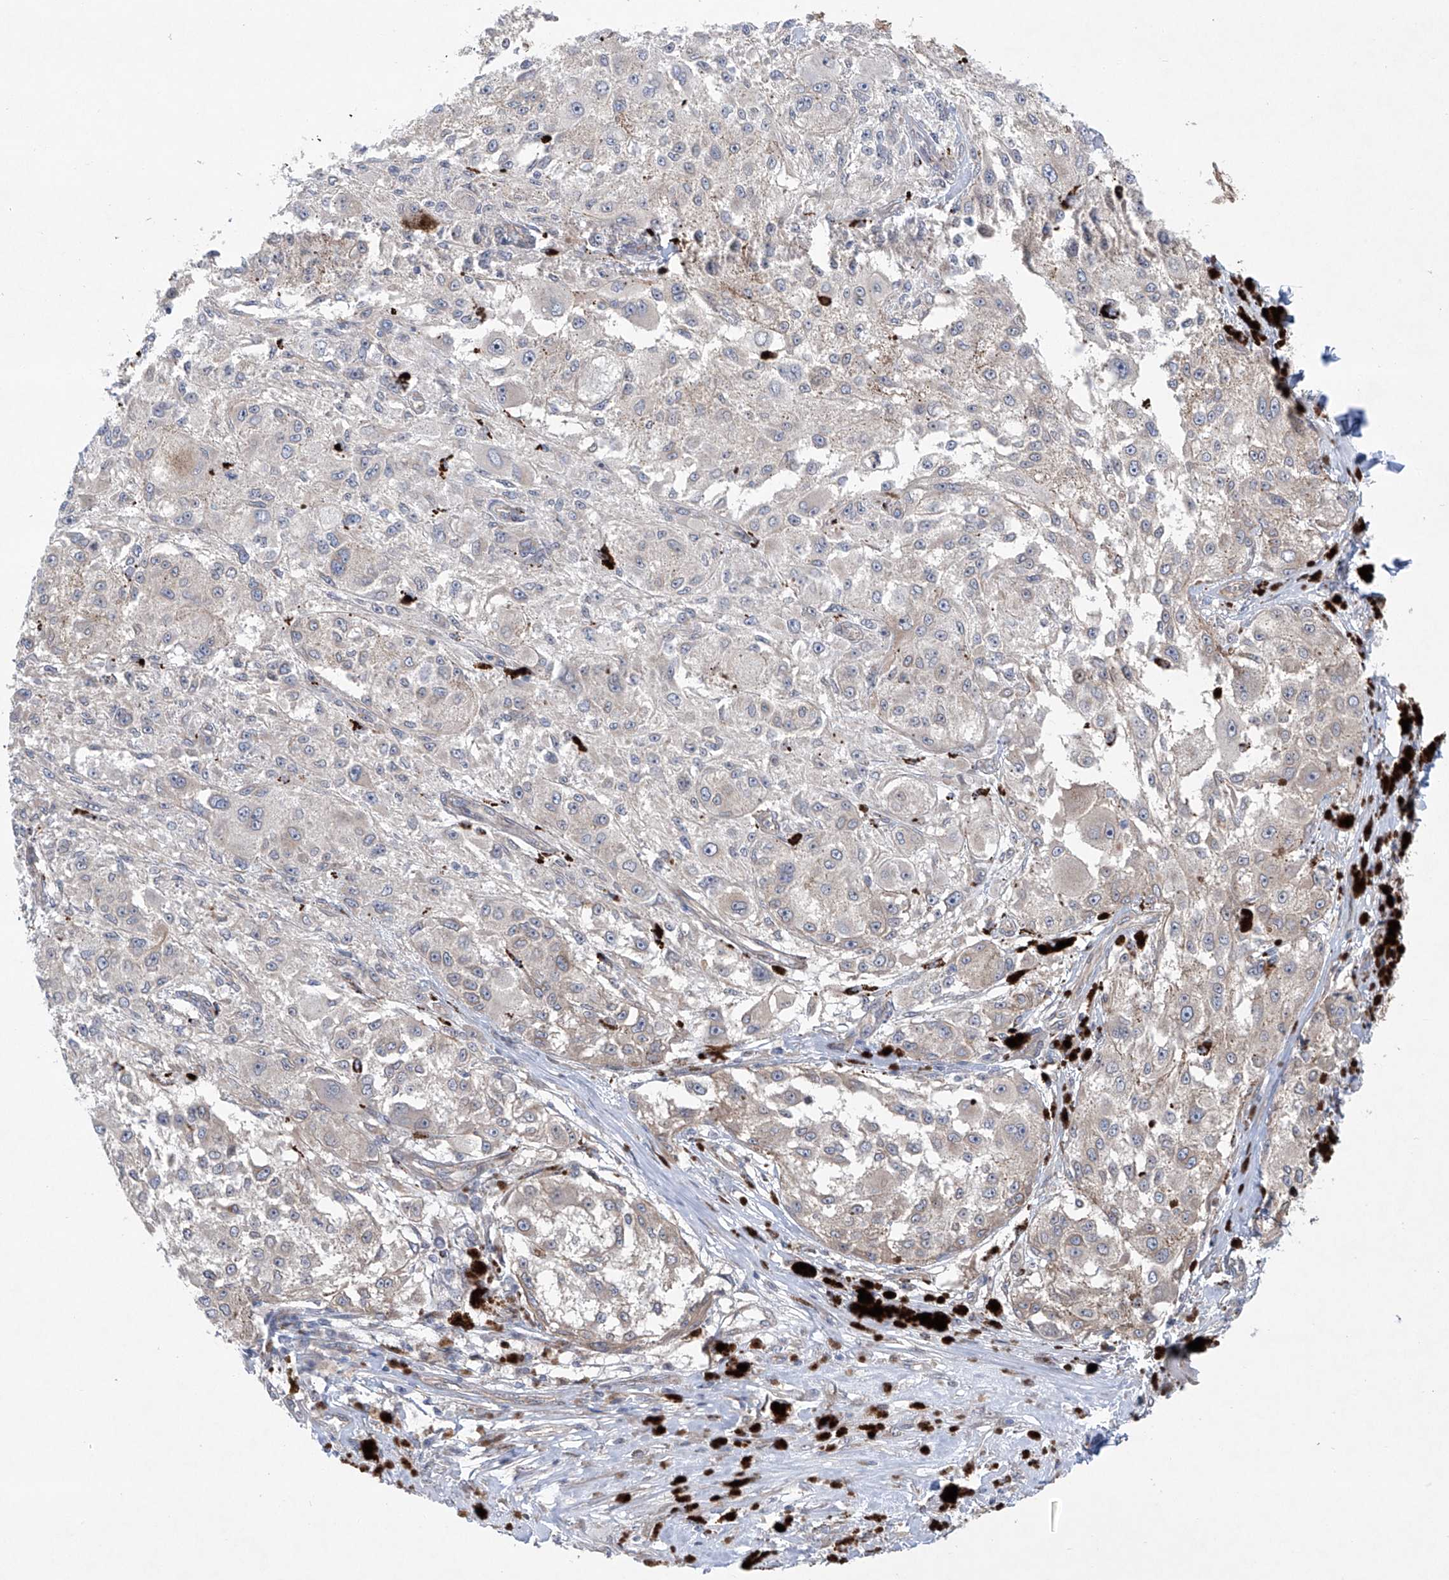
{"staining": {"intensity": "negative", "quantity": "none", "location": "none"}, "tissue": "melanoma", "cell_type": "Tumor cells", "image_type": "cancer", "snomed": [{"axis": "morphology", "description": "Necrosis, NOS"}, {"axis": "morphology", "description": "Malignant melanoma, NOS"}, {"axis": "topography", "description": "Skin"}], "caption": "A high-resolution micrograph shows immunohistochemistry (IHC) staining of malignant melanoma, which displays no significant expression in tumor cells.", "gene": "KLC4", "patient": {"sex": "female", "age": 87}}